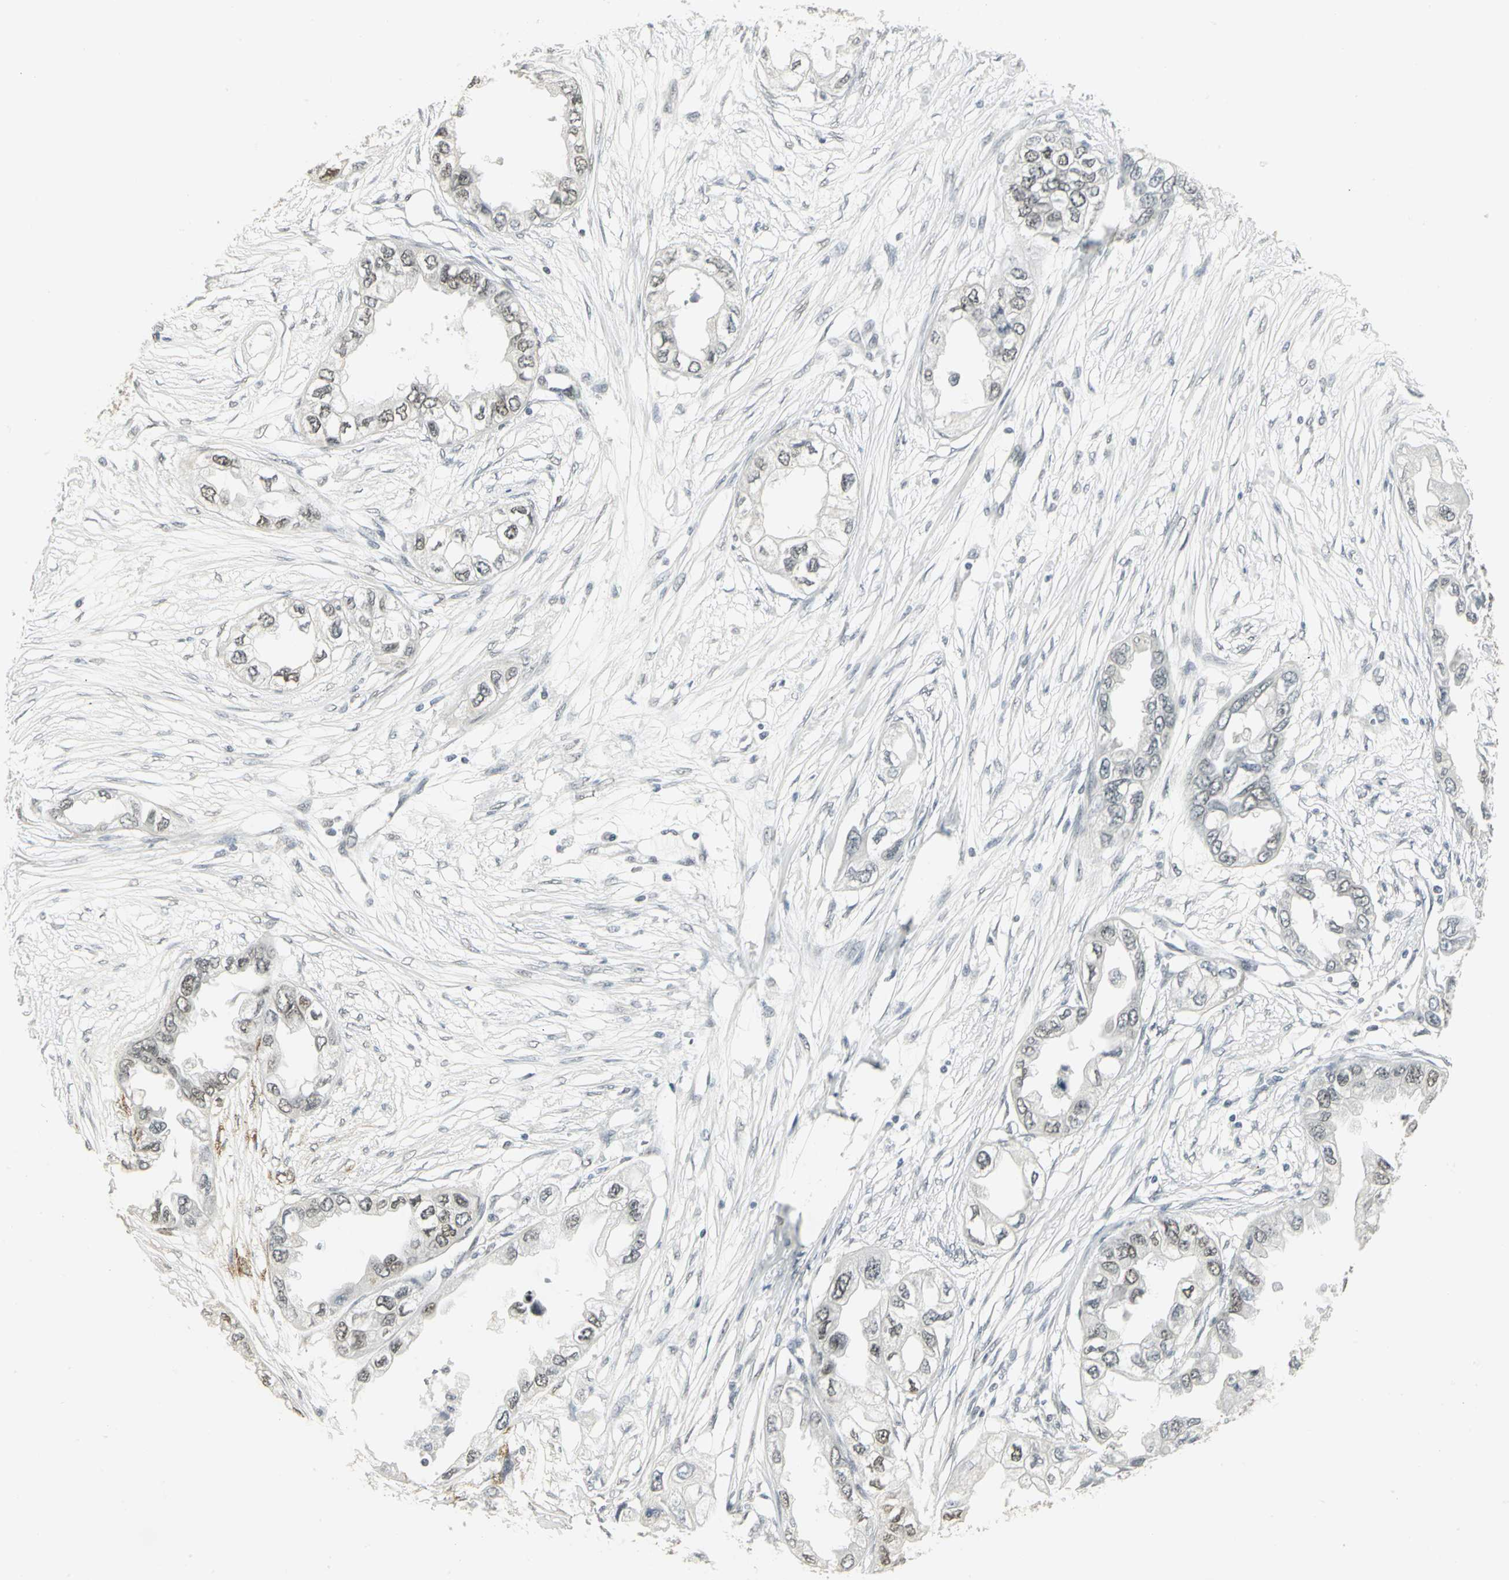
{"staining": {"intensity": "moderate", "quantity": "25%-75%", "location": "nuclear"}, "tissue": "endometrial cancer", "cell_type": "Tumor cells", "image_type": "cancer", "snomed": [{"axis": "morphology", "description": "Adenocarcinoma, NOS"}, {"axis": "topography", "description": "Endometrium"}], "caption": "High-magnification brightfield microscopy of endometrial adenocarcinoma stained with DAB (3,3'-diaminobenzidine) (brown) and counterstained with hematoxylin (blue). tumor cells exhibit moderate nuclear expression is appreciated in about25%-75% of cells. The staining was performed using DAB (3,3'-diaminobenzidine), with brown indicating positive protein expression. Nuclei are stained blue with hematoxylin.", "gene": "CBX3", "patient": {"sex": "female", "age": 67}}